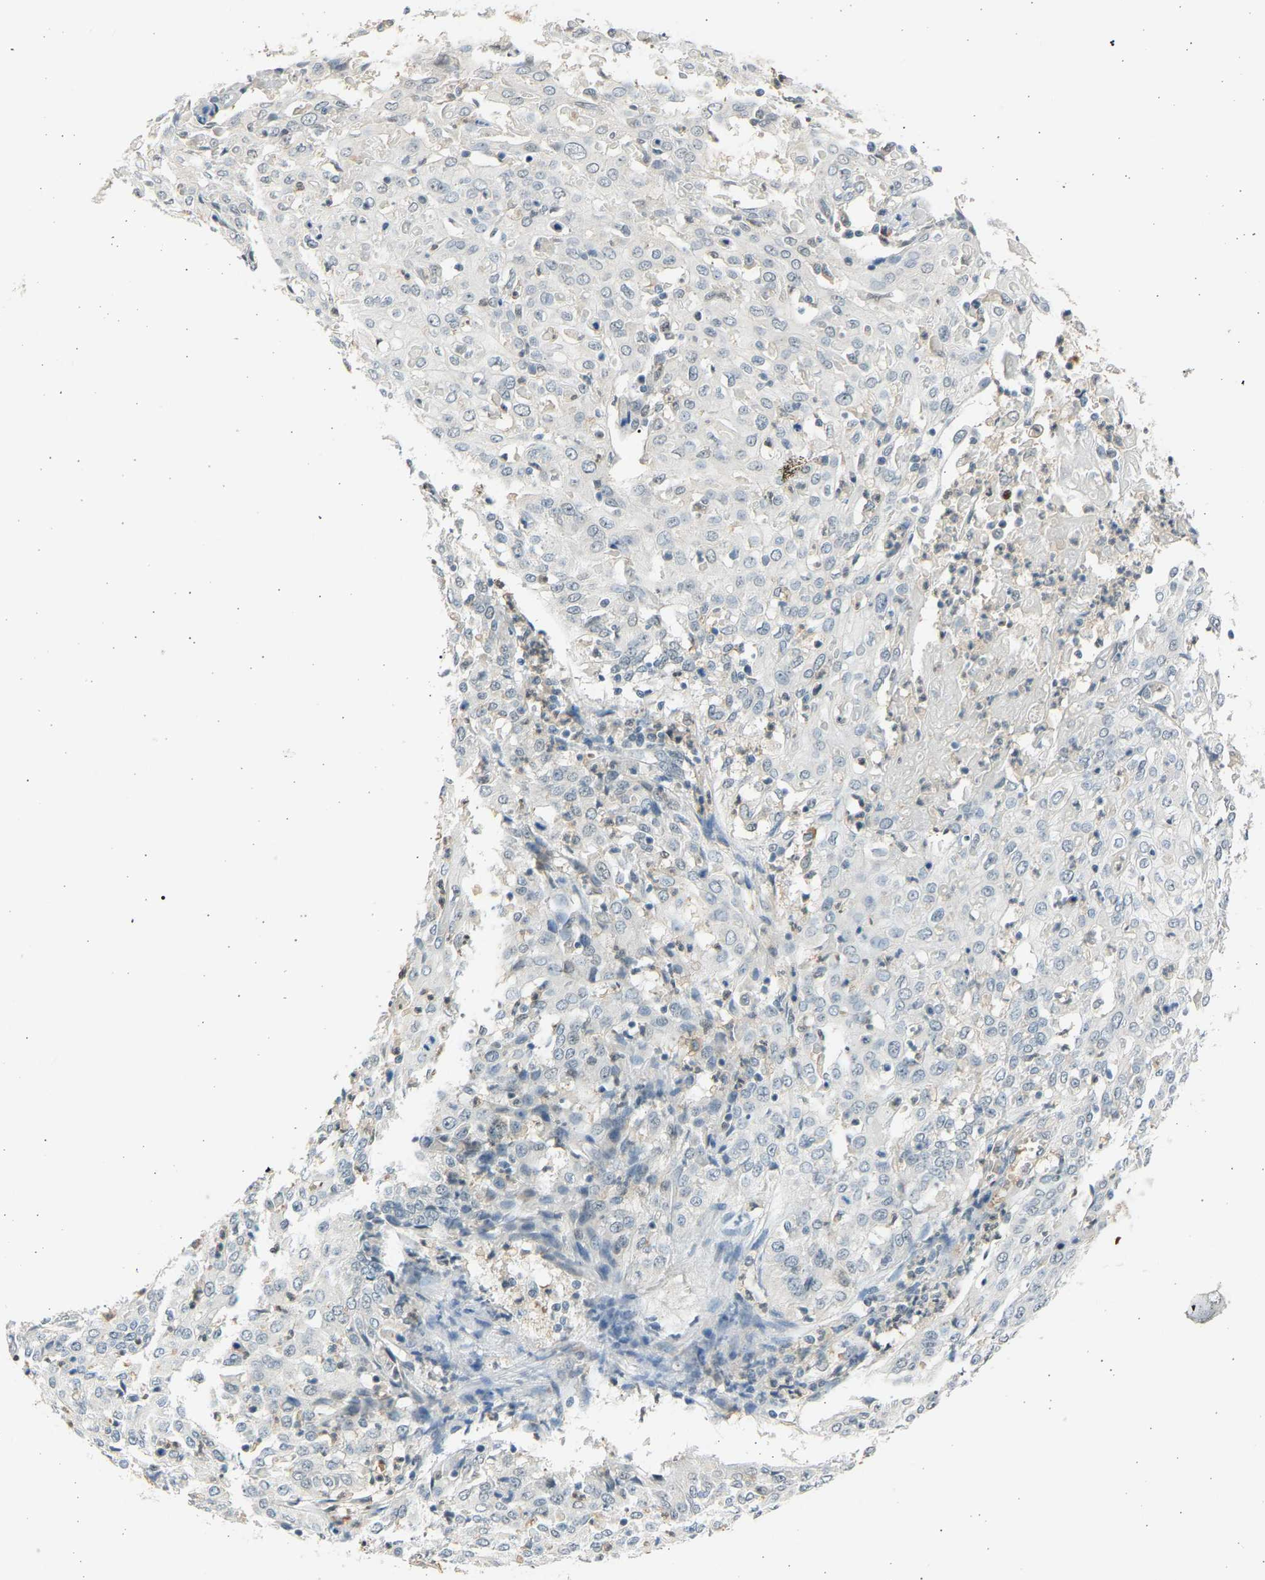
{"staining": {"intensity": "negative", "quantity": "none", "location": "none"}, "tissue": "cervical cancer", "cell_type": "Tumor cells", "image_type": "cancer", "snomed": [{"axis": "morphology", "description": "Squamous cell carcinoma, NOS"}, {"axis": "topography", "description": "Cervix"}], "caption": "This histopathology image is of squamous cell carcinoma (cervical) stained with IHC to label a protein in brown with the nuclei are counter-stained blue. There is no staining in tumor cells.", "gene": "BIRC2", "patient": {"sex": "female", "age": 39}}